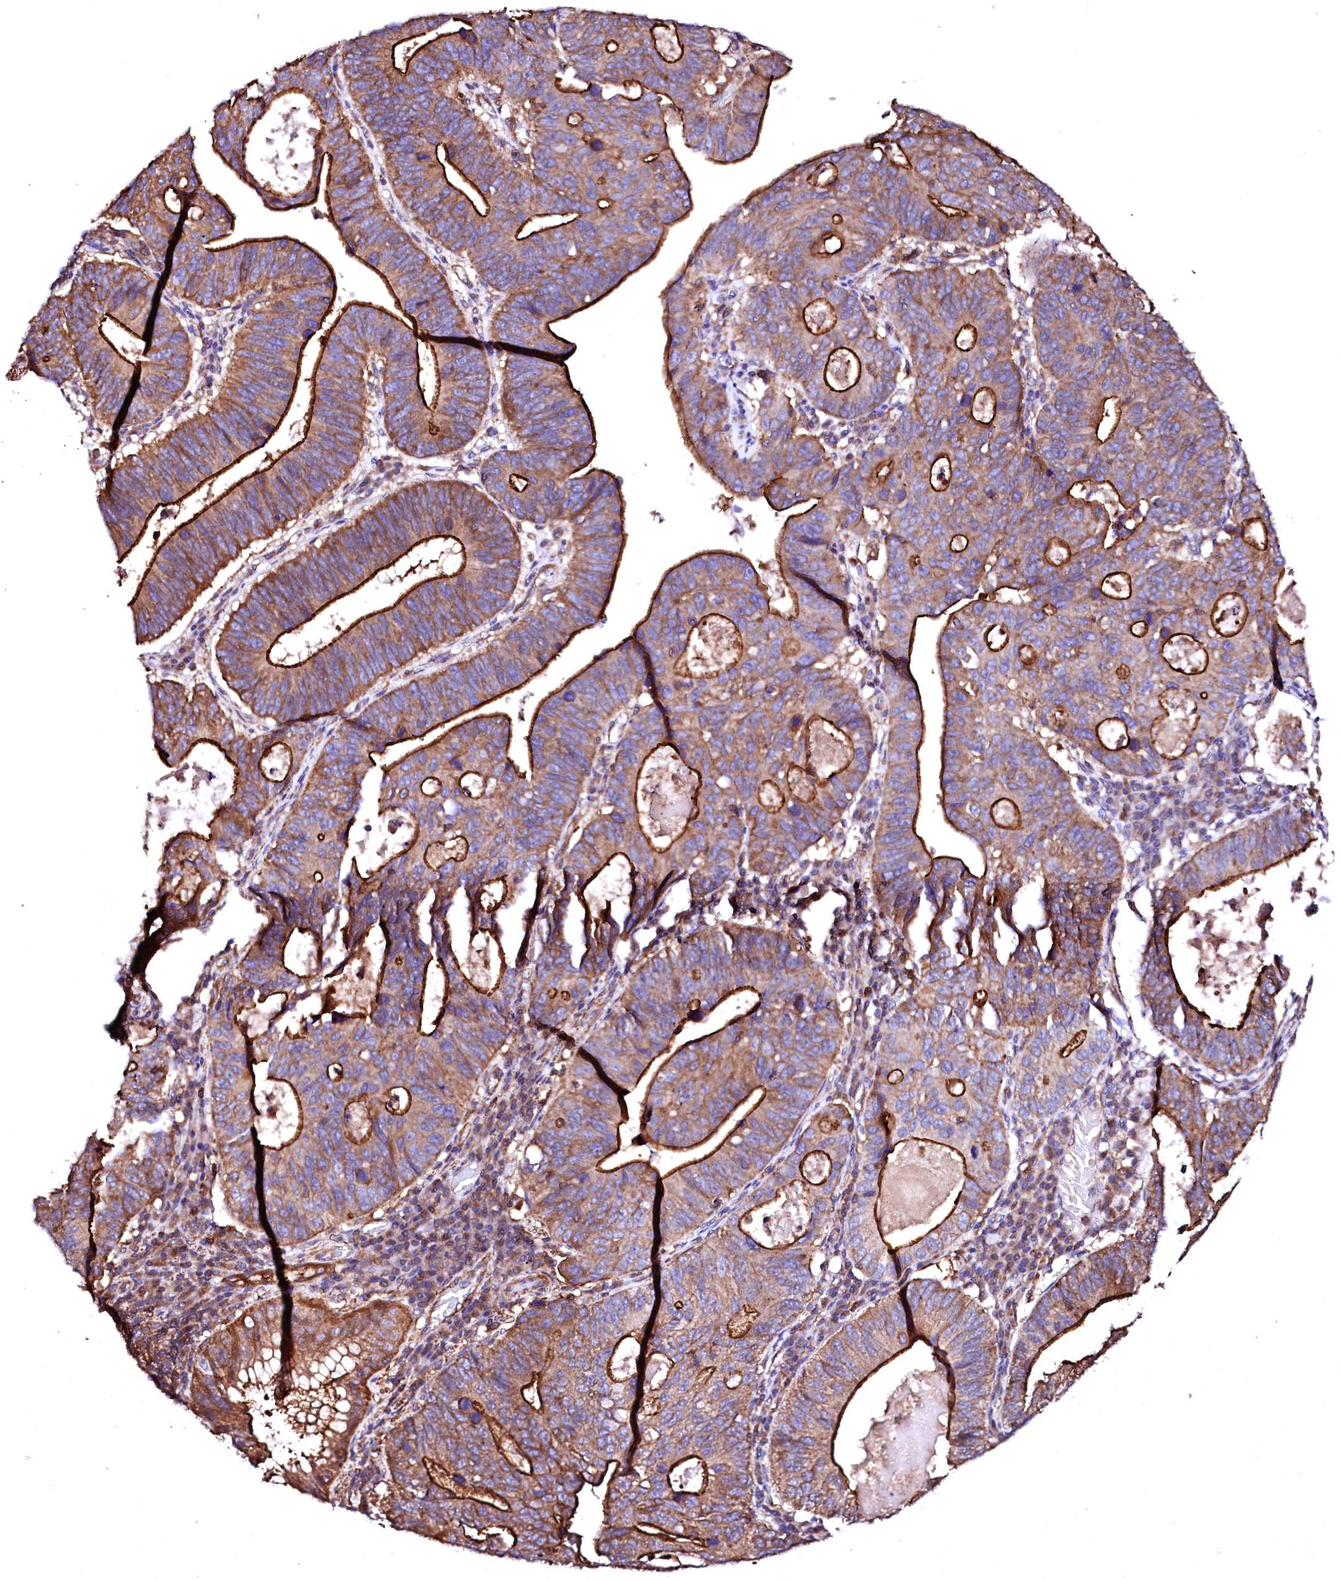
{"staining": {"intensity": "strong", "quantity": ">75%", "location": "cytoplasmic/membranous"}, "tissue": "stomach cancer", "cell_type": "Tumor cells", "image_type": "cancer", "snomed": [{"axis": "morphology", "description": "Adenocarcinoma, NOS"}, {"axis": "topography", "description": "Stomach"}], "caption": "Immunohistochemical staining of adenocarcinoma (stomach) demonstrates strong cytoplasmic/membranous protein staining in about >75% of tumor cells.", "gene": "GPR176", "patient": {"sex": "male", "age": 59}}